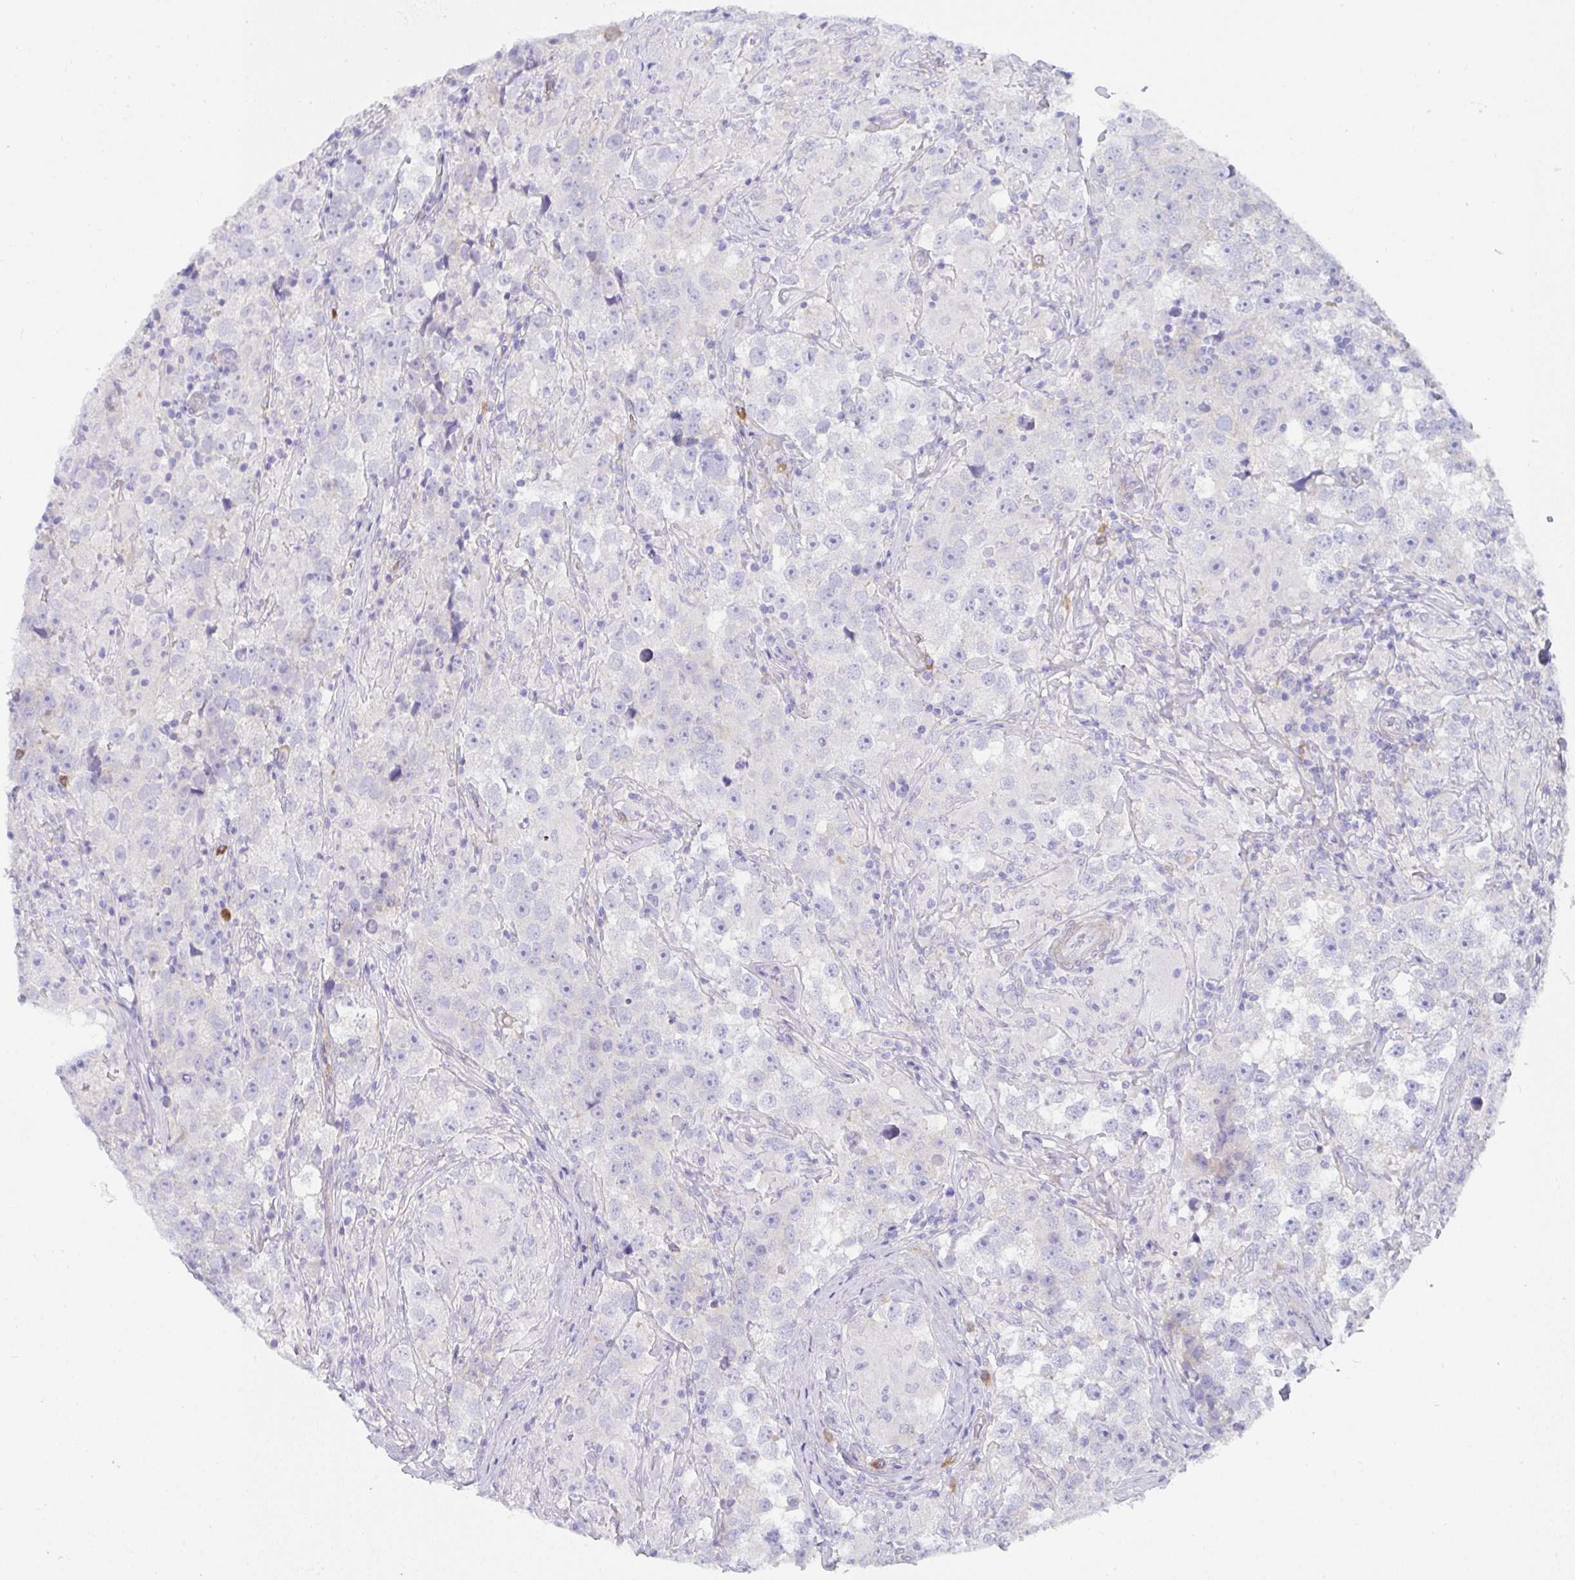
{"staining": {"intensity": "negative", "quantity": "none", "location": "none"}, "tissue": "testis cancer", "cell_type": "Tumor cells", "image_type": "cancer", "snomed": [{"axis": "morphology", "description": "Seminoma, NOS"}, {"axis": "topography", "description": "Testis"}], "caption": "Tumor cells show no significant protein expression in testis seminoma.", "gene": "GAB1", "patient": {"sex": "male", "age": 46}}